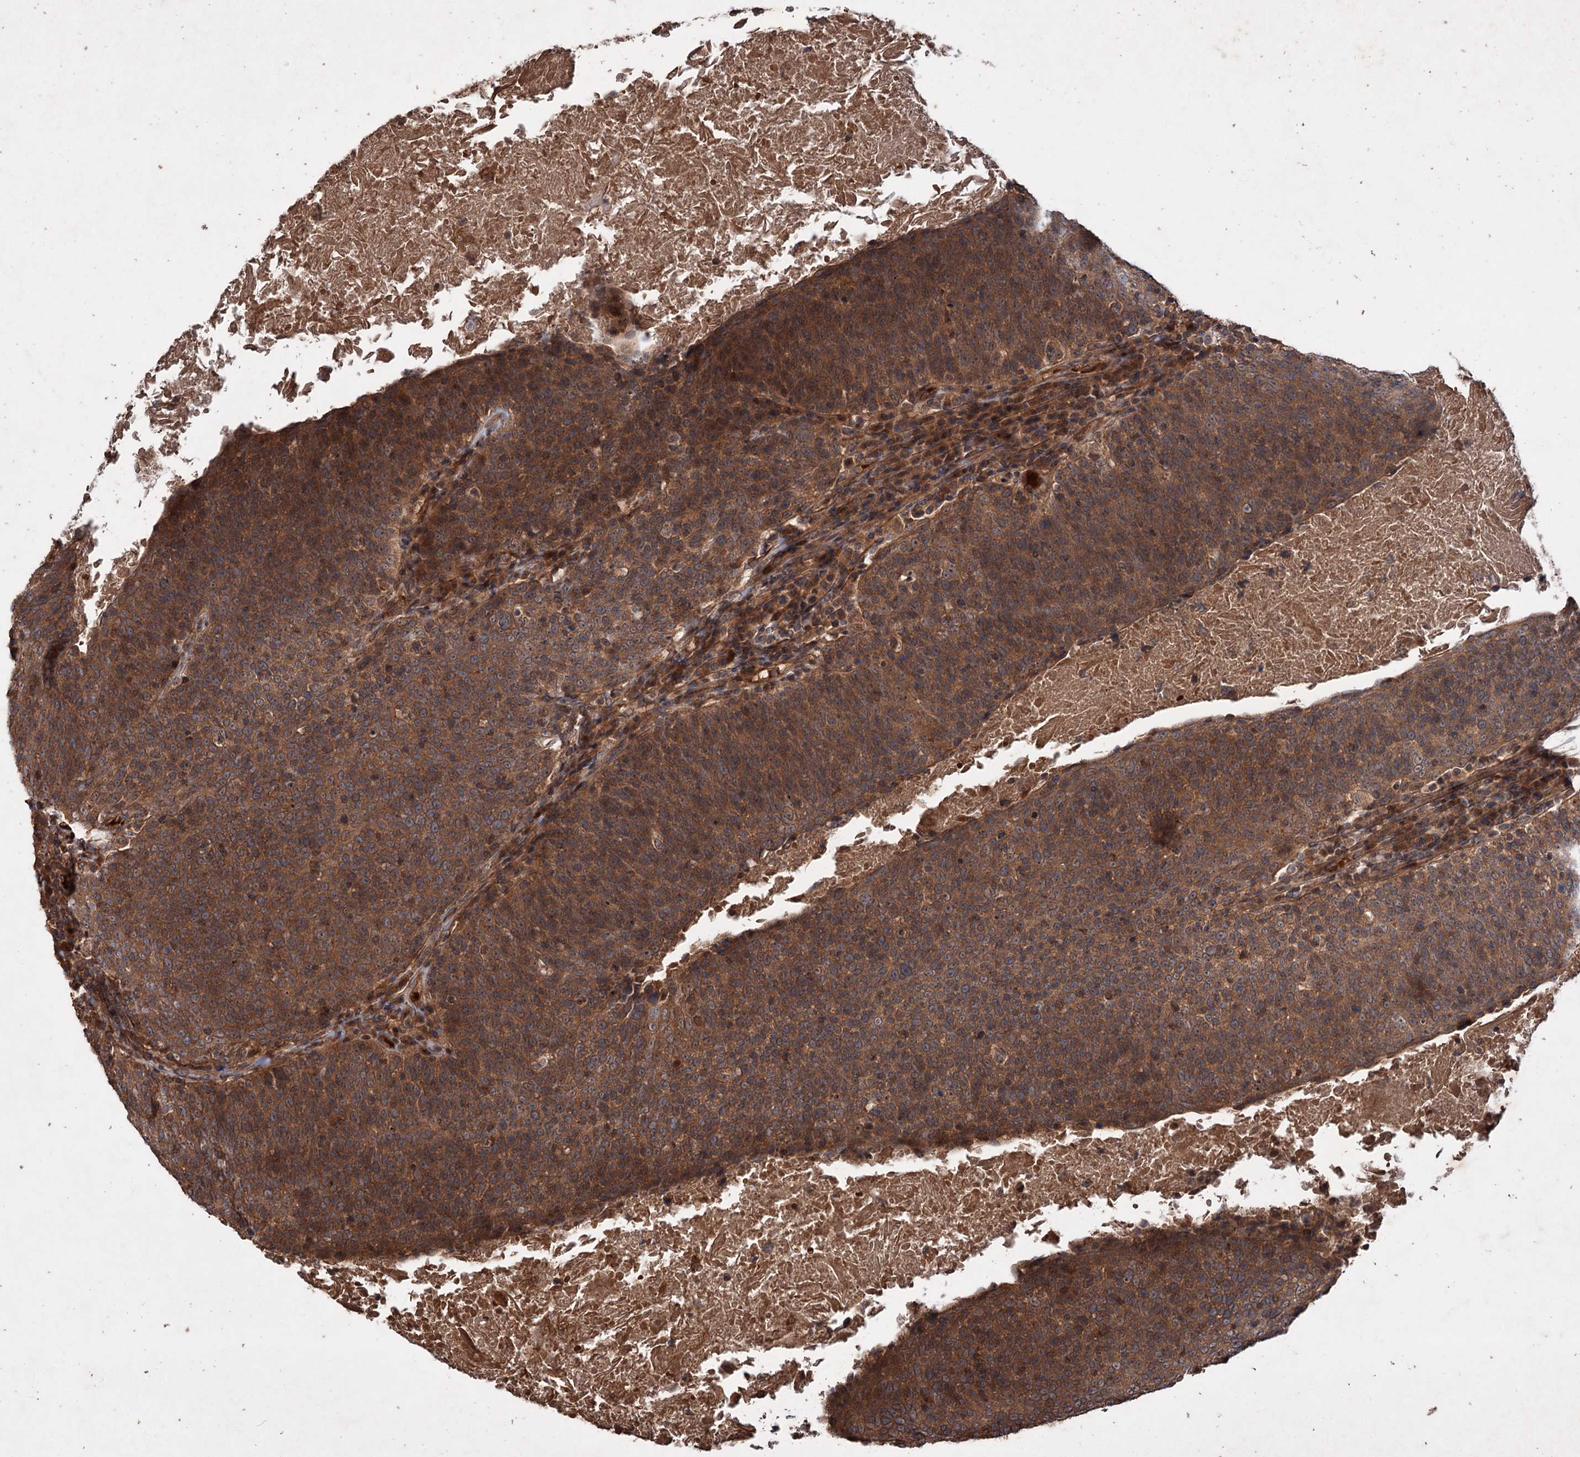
{"staining": {"intensity": "strong", "quantity": ">75%", "location": "cytoplasmic/membranous"}, "tissue": "head and neck cancer", "cell_type": "Tumor cells", "image_type": "cancer", "snomed": [{"axis": "morphology", "description": "Squamous cell carcinoma, NOS"}, {"axis": "morphology", "description": "Squamous cell carcinoma, metastatic, NOS"}, {"axis": "topography", "description": "Lymph node"}, {"axis": "topography", "description": "Head-Neck"}], "caption": "A photomicrograph showing strong cytoplasmic/membranous staining in about >75% of tumor cells in head and neck cancer, as visualized by brown immunohistochemical staining.", "gene": "ADK", "patient": {"sex": "male", "age": 62}}